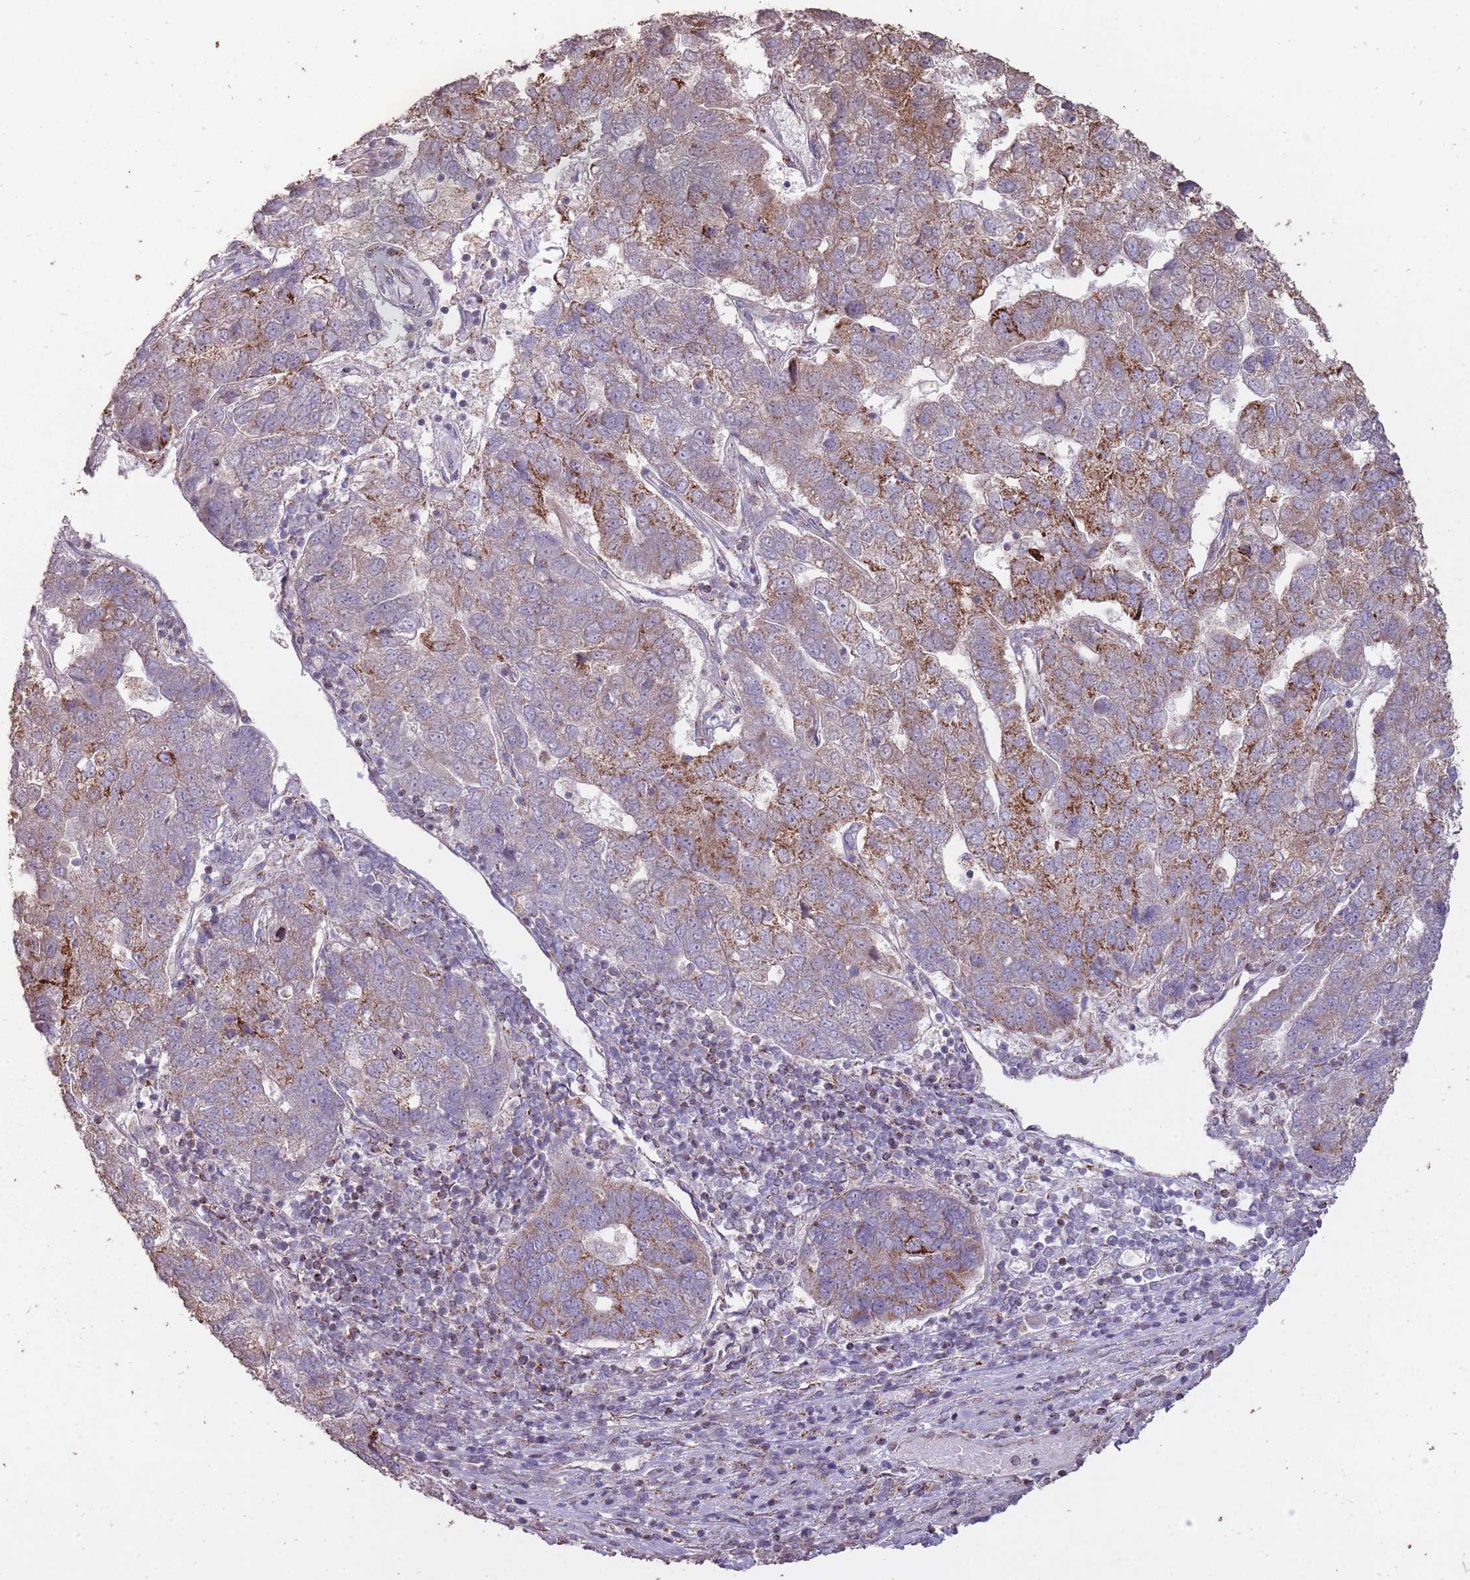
{"staining": {"intensity": "strong", "quantity": "25%-75%", "location": "cytoplasmic/membranous"}, "tissue": "pancreatic cancer", "cell_type": "Tumor cells", "image_type": "cancer", "snomed": [{"axis": "morphology", "description": "Adenocarcinoma, NOS"}, {"axis": "topography", "description": "Pancreas"}], "caption": "Pancreatic cancer was stained to show a protein in brown. There is high levels of strong cytoplasmic/membranous staining in approximately 25%-75% of tumor cells.", "gene": "CNOT8", "patient": {"sex": "female", "age": 61}}